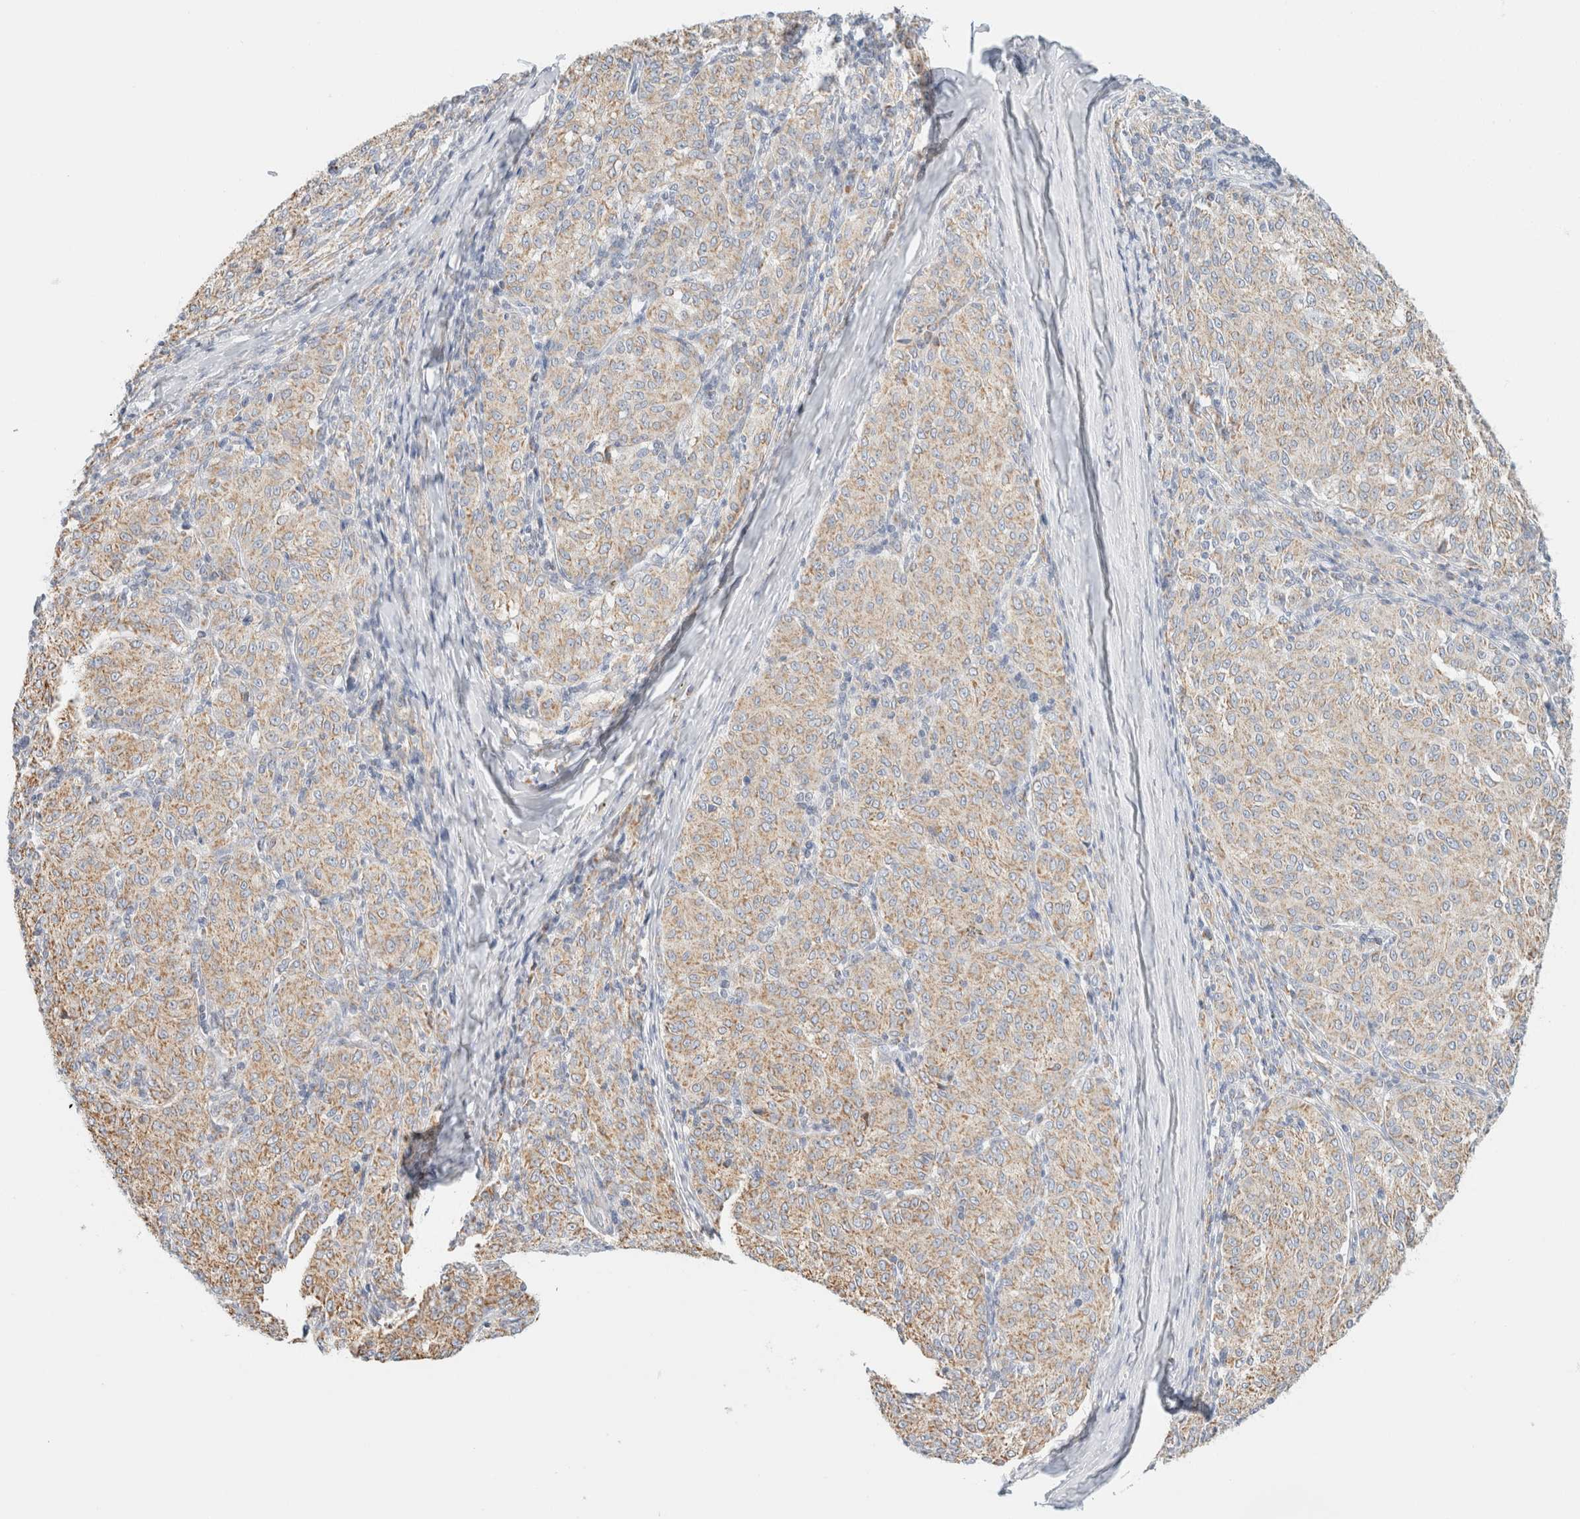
{"staining": {"intensity": "weak", "quantity": ">75%", "location": "cytoplasmic/membranous"}, "tissue": "melanoma", "cell_type": "Tumor cells", "image_type": "cancer", "snomed": [{"axis": "morphology", "description": "Malignant melanoma, NOS"}, {"axis": "topography", "description": "Skin"}], "caption": "Protein staining of melanoma tissue shows weak cytoplasmic/membranous staining in approximately >75% of tumor cells.", "gene": "HDHD3", "patient": {"sex": "female", "age": 72}}